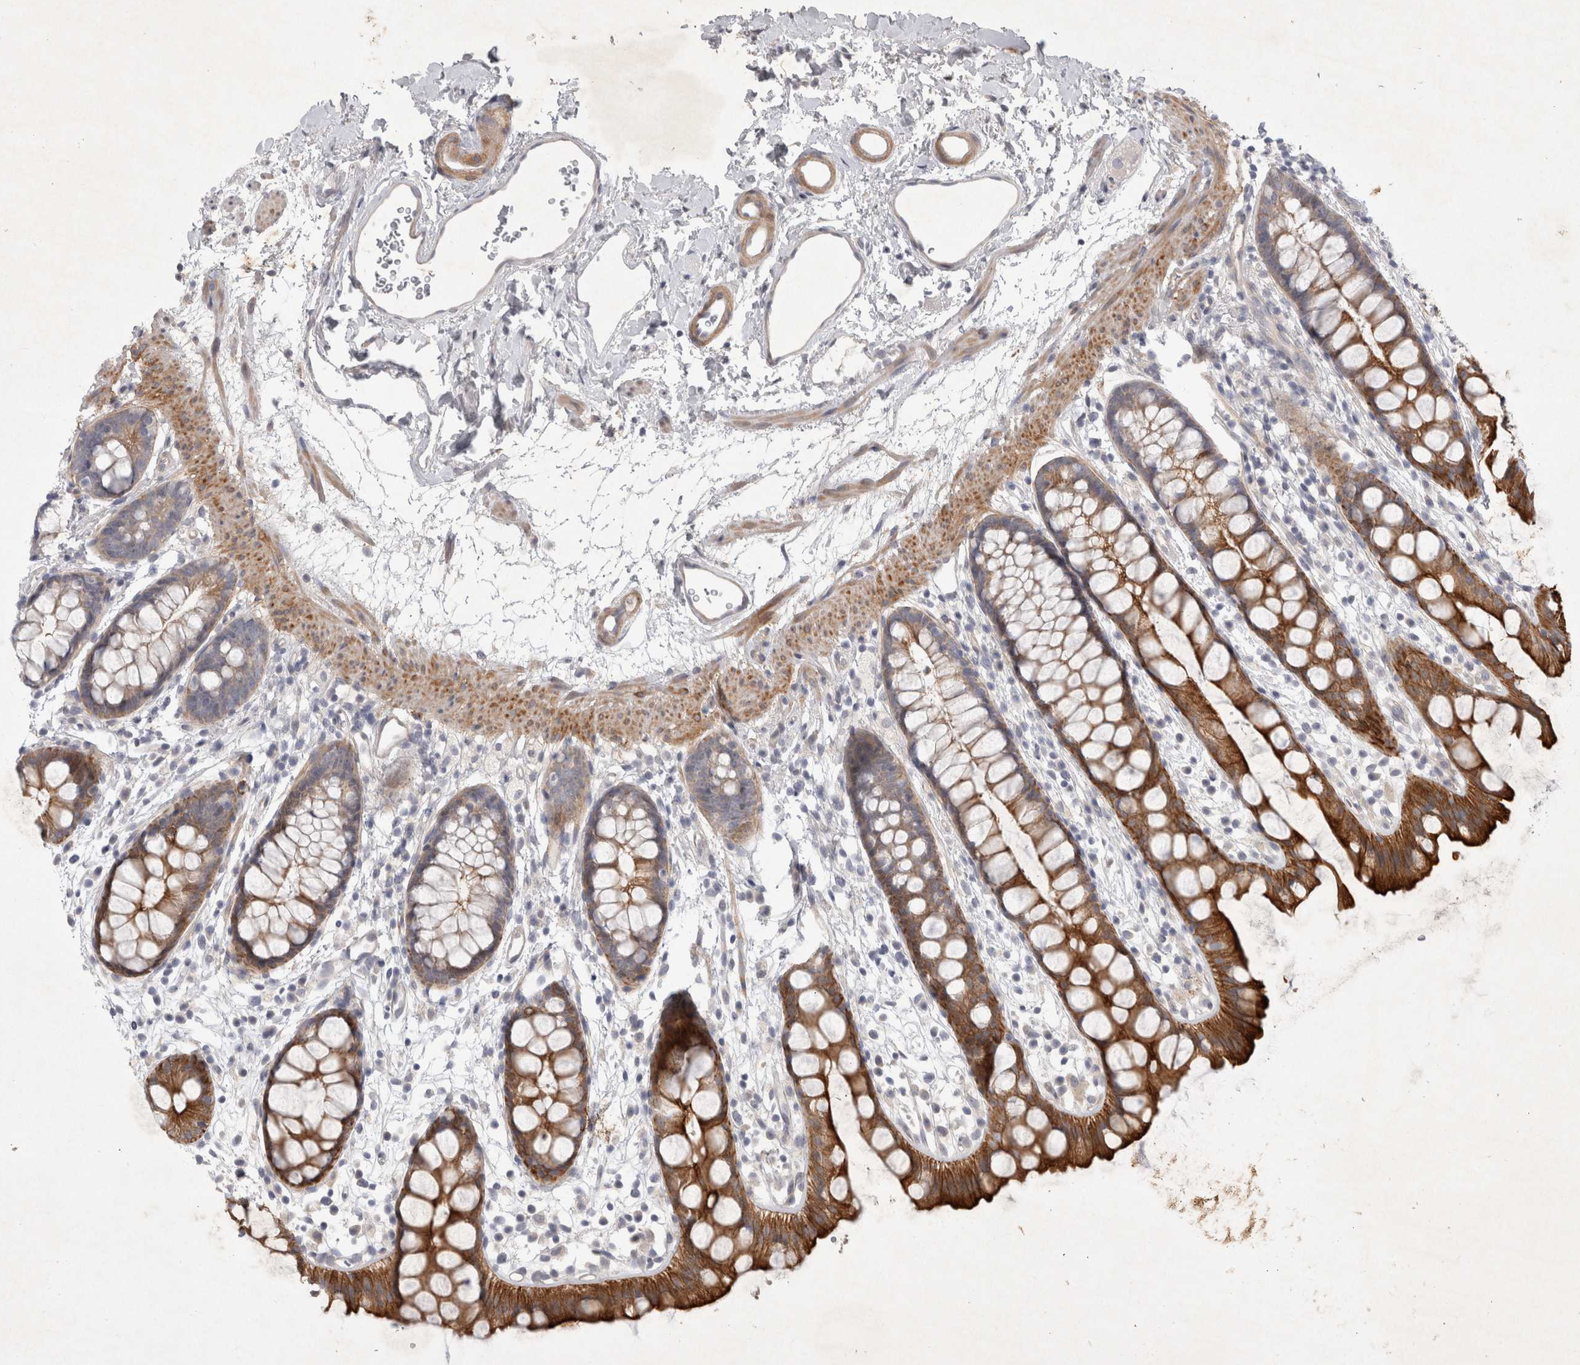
{"staining": {"intensity": "strong", "quantity": ">75%", "location": "cytoplasmic/membranous"}, "tissue": "rectum", "cell_type": "Glandular cells", "image_type": "normal", "snomed": [{"axis": "morphology", "description": "Normal tissue, NOS"}, {"axis": "topography", "description": "Rectum"}], "caption": "This image exhibits normal rectum stained with immunohistochemistry (IHC) to label a protein in brown. The cytoplasmic/membranous of glandular cells show strong positivity for the protein. Nuclei are counter-stained blue.", "gene": "BZW2", "patient": {"sex": "female", "age": 65}}